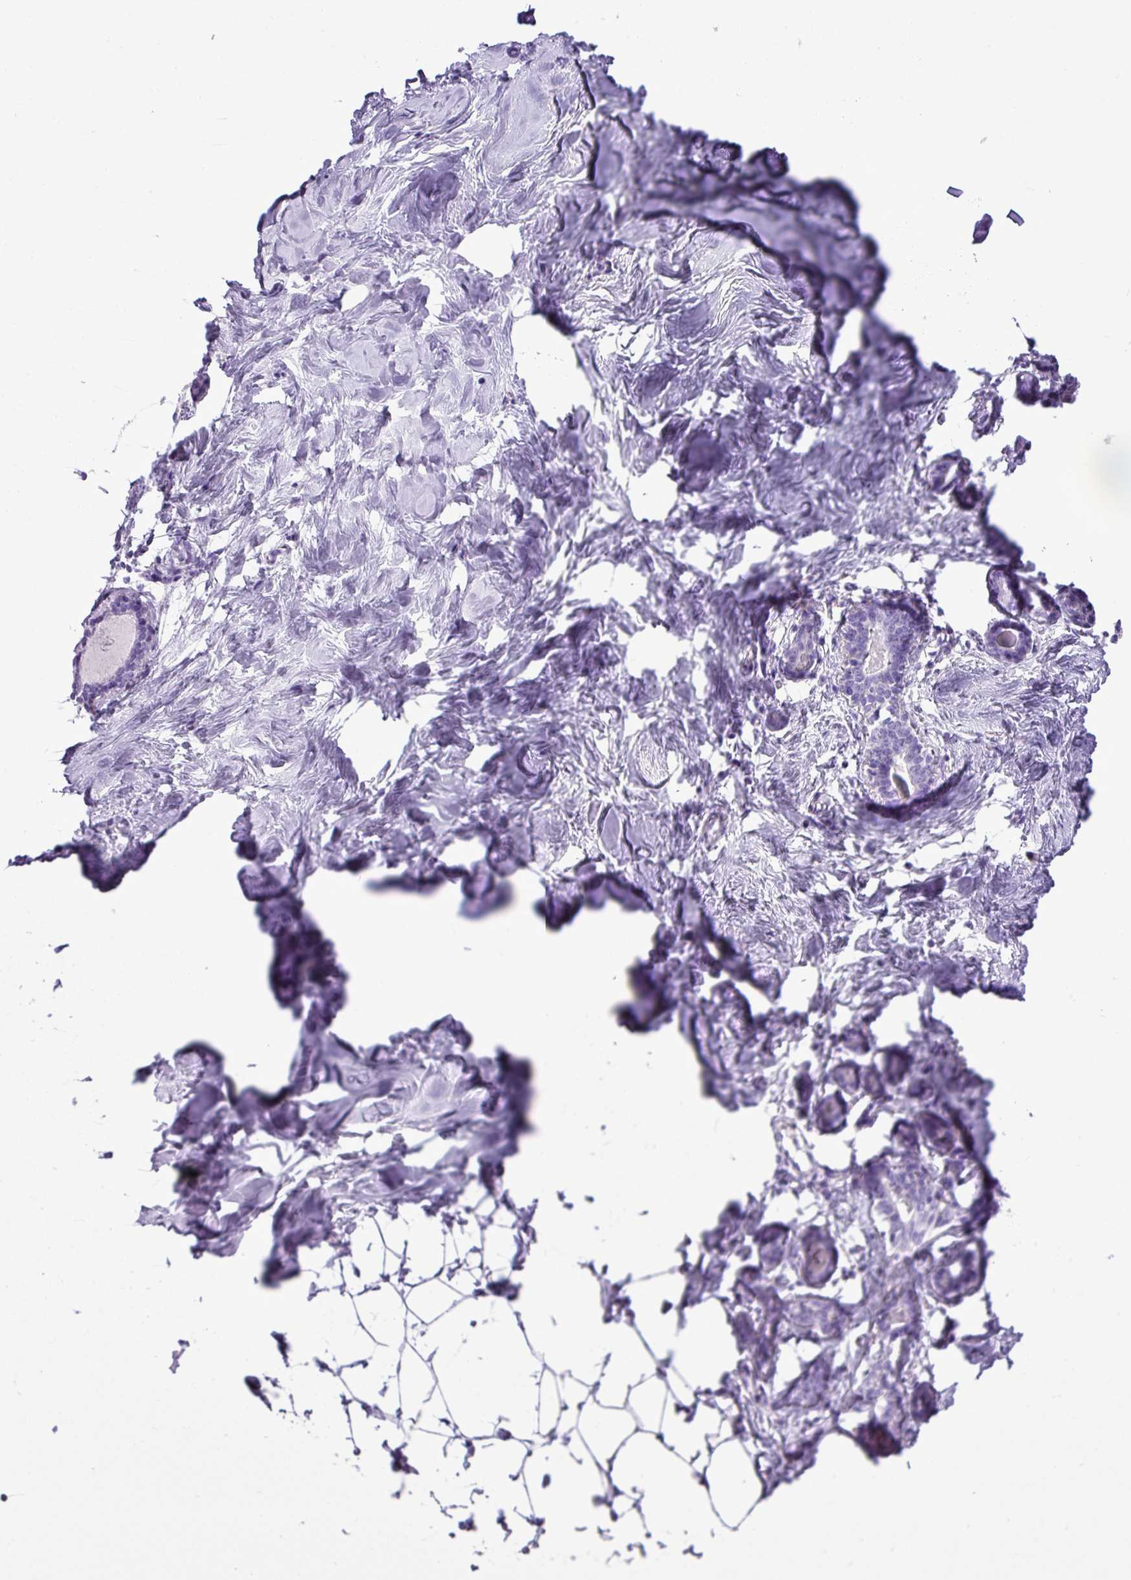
{"staining": {"intensity": "negative", "quantity": "none", "location": "none"}, "tissue": "breast", "cell_type": "Adipocytes", "image_type": "normal", "snomed": [{"axis": "morphology", "description": "Normal tissue, NOS"}, {"axis": "topography", "description": "Breast"}], "caption": "A high-resolution histopathology image shows IHC staining of benign breast, which shows no significant positivity in adipocytes.", "gene": "ZSCAN5A", "patient": {"sex": "female", "age": 23}}